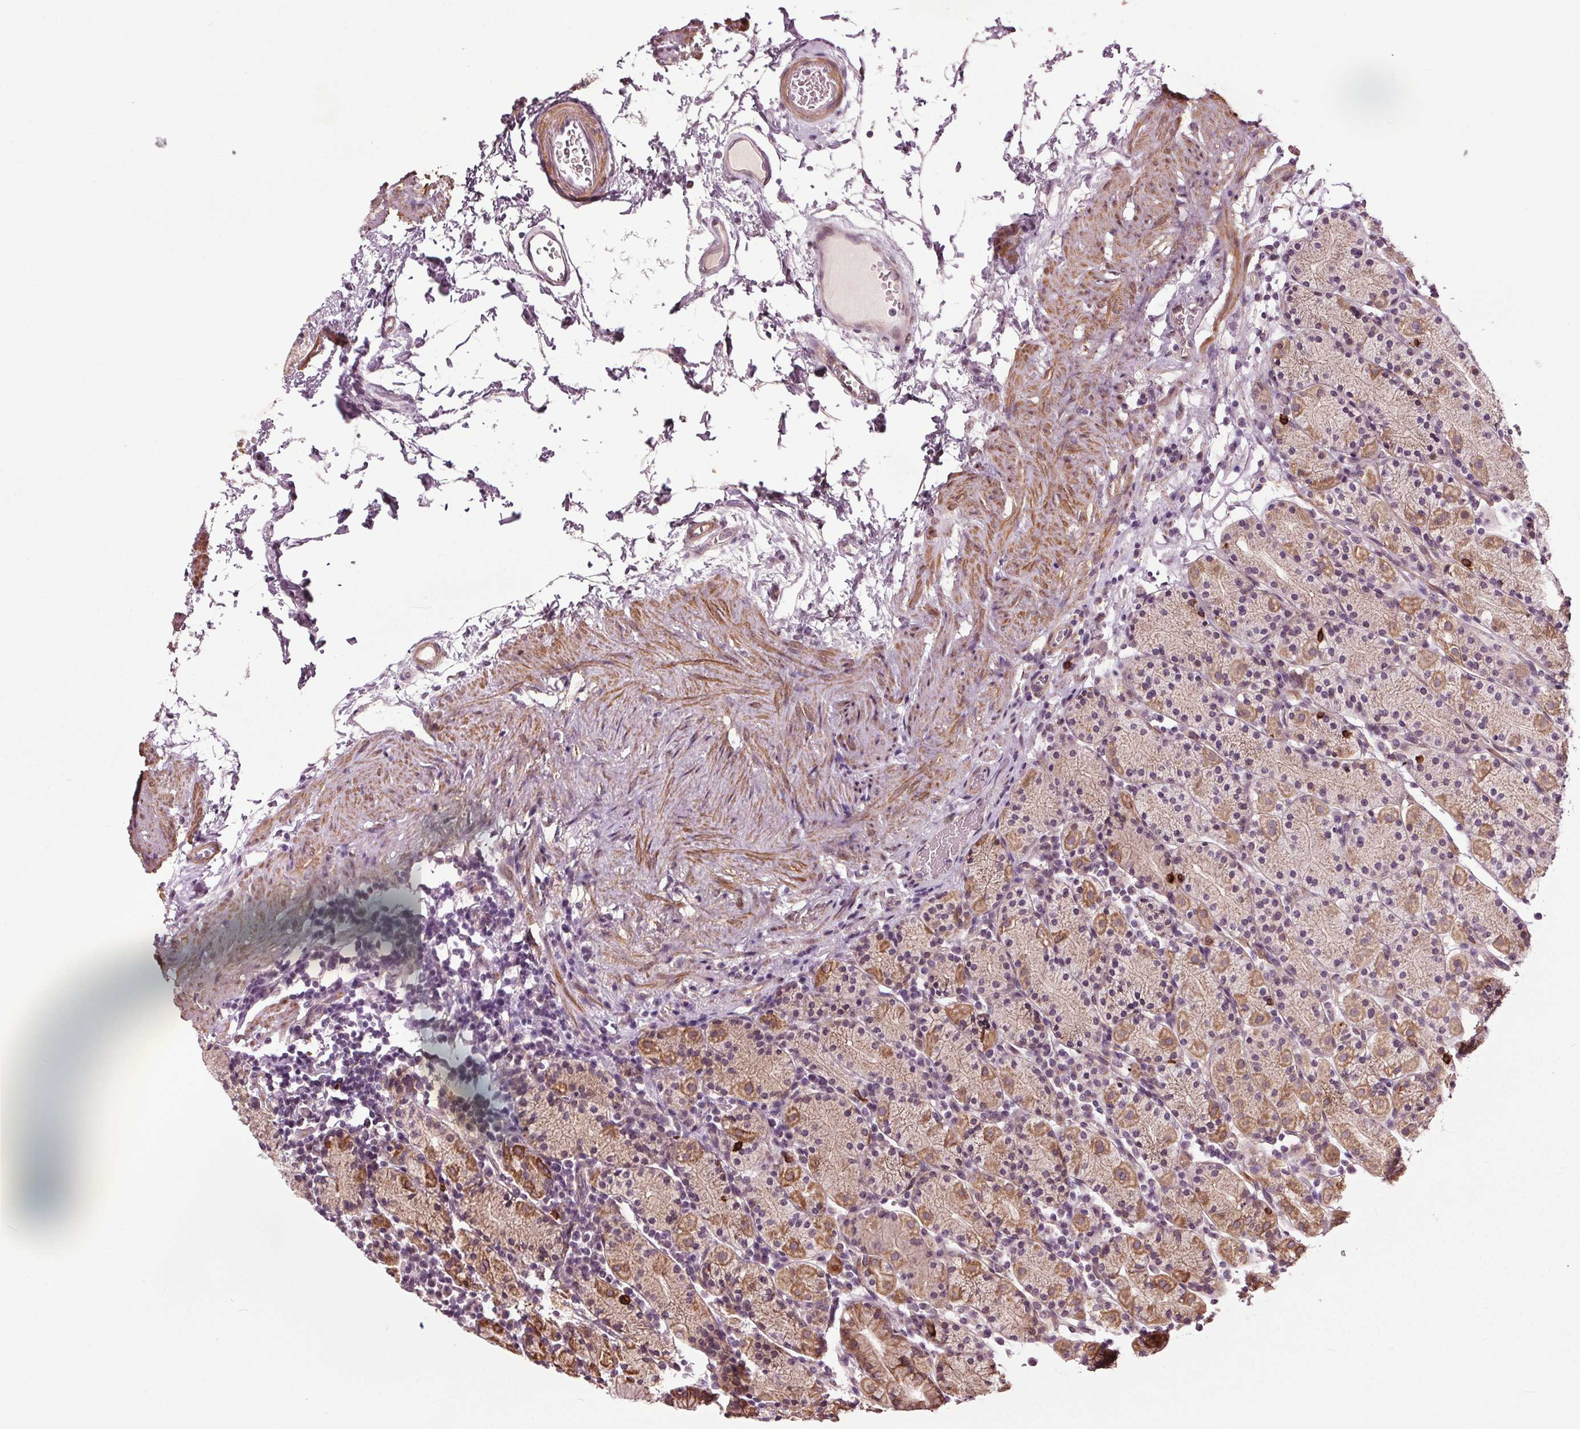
{"staining": {"intensity": "moderate", "quantity": "25%-75%", "location": "cytoplasmic/membranous"}, "tissue": "stomach", "cell_type": "Glandular cells", "image_type": "normal", "snomed": [{"axis": "morphology", "description": "Normal tissue, NOS"}, {"axis": "topography", "description": "Stomach, upper"}, {"axis": "topography", "description": "Stomach"}], "caption": "The photomicrograph demonstrates immunohistochemical staining of normal stomach. There is moderate cytoplasmic/membranous expression is present in approximately 25%-75% of glandular cells. The staining is performed using DAB (3,3'-diaminobenzidine) brown chromogen to label protein expression. The nuclei are counter-stained blue using hematoxylin.", "gene": "HAUS5", "patient": {"sex": "male", "age": 62}}